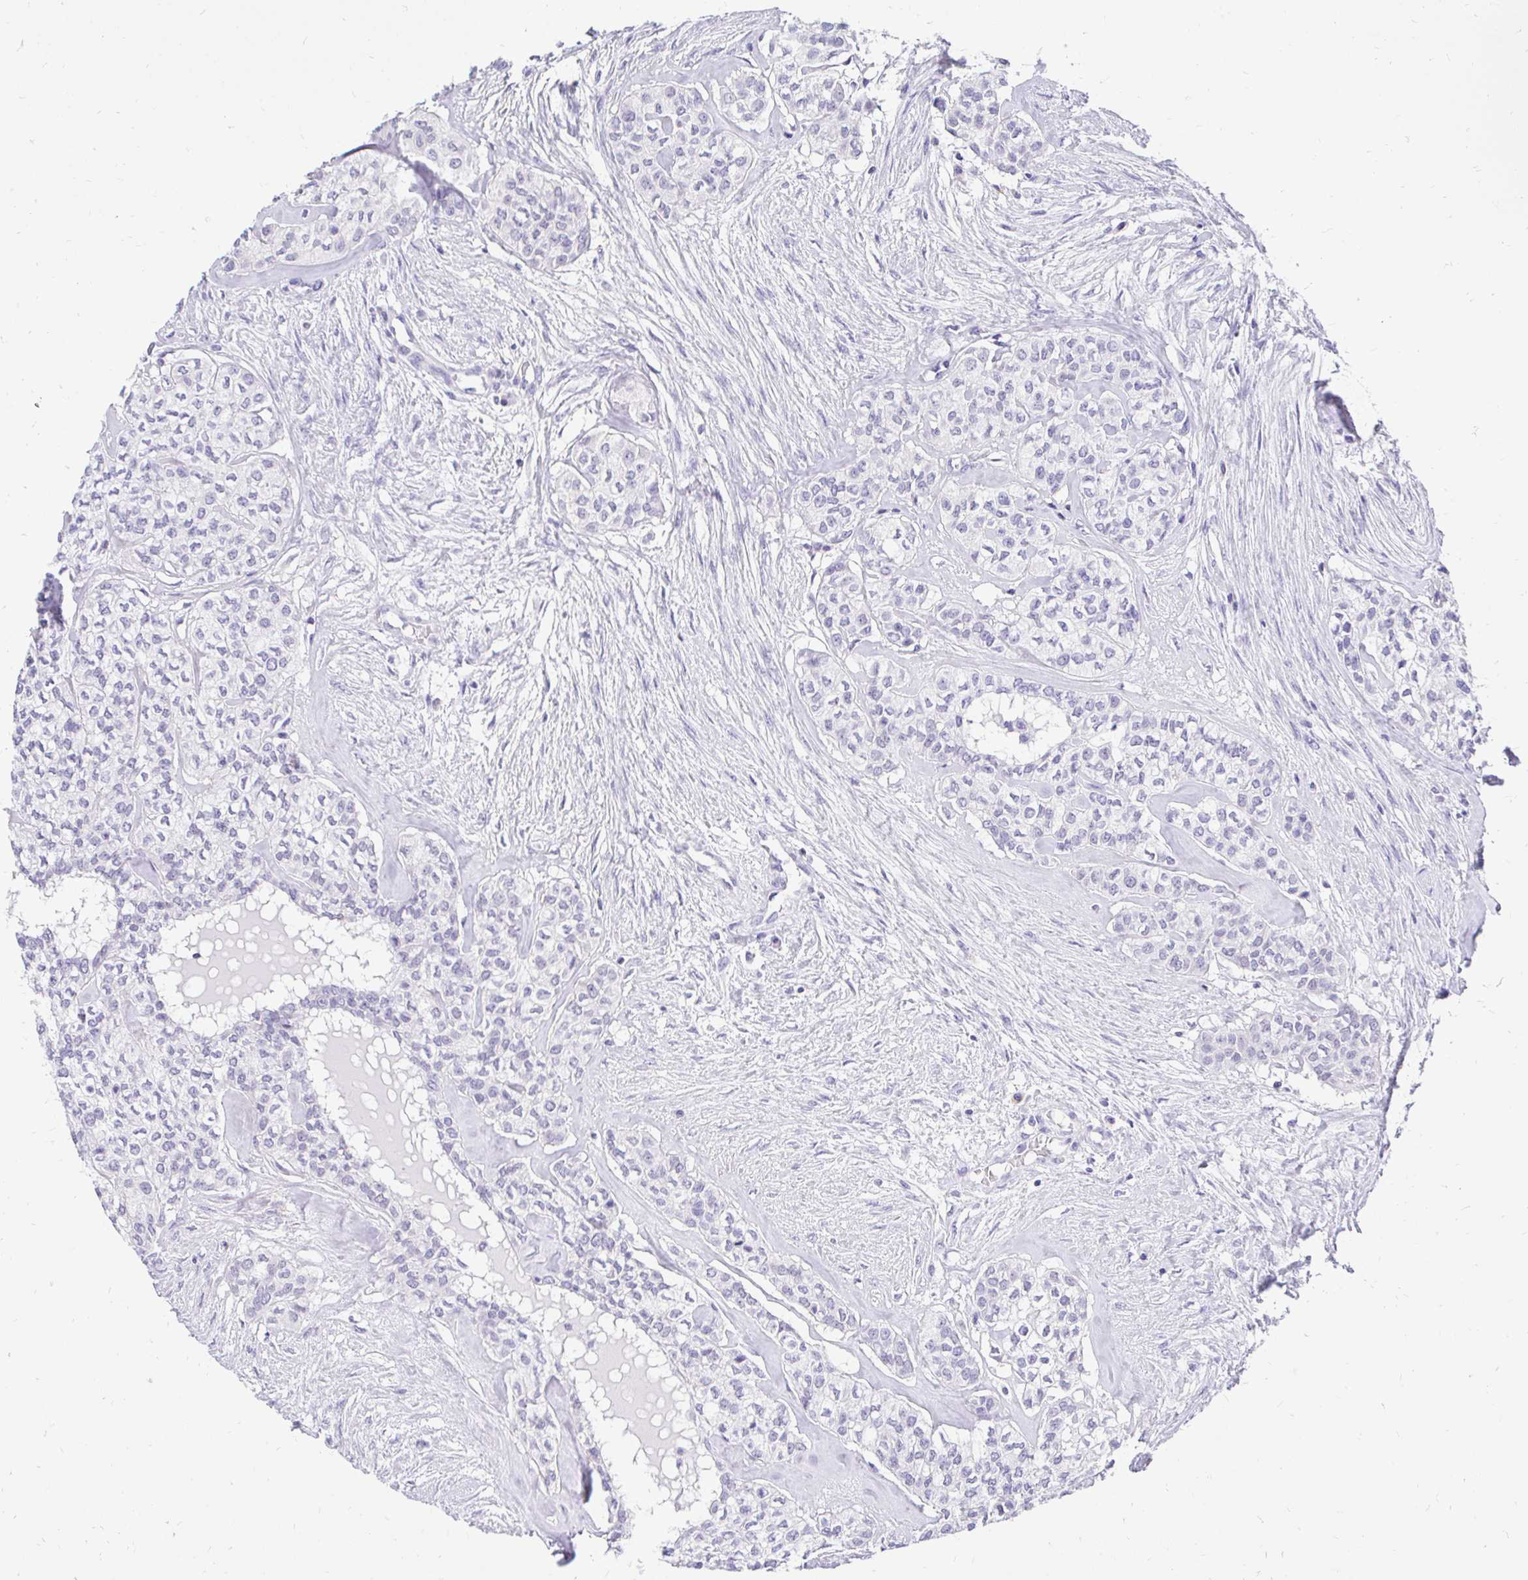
{"staining": {"intensity": "negative", "quantity": "none", "location": "none"}, "tissue": "head and neck cancer", "cell_type": "Tumor cells", "image_type": "cancer", "snomed": [{"axis": "morphology", "description": "Adenocarcinoma, NOS"}, {"axis": "topography", "description": "Head-Neck"}], "caption": "Tumor cells are negative for protein expression in human head and neck cancer (adenocarcinoma).", "gene": "FATE1", "patient": {"sex": "male", "age": 81}}